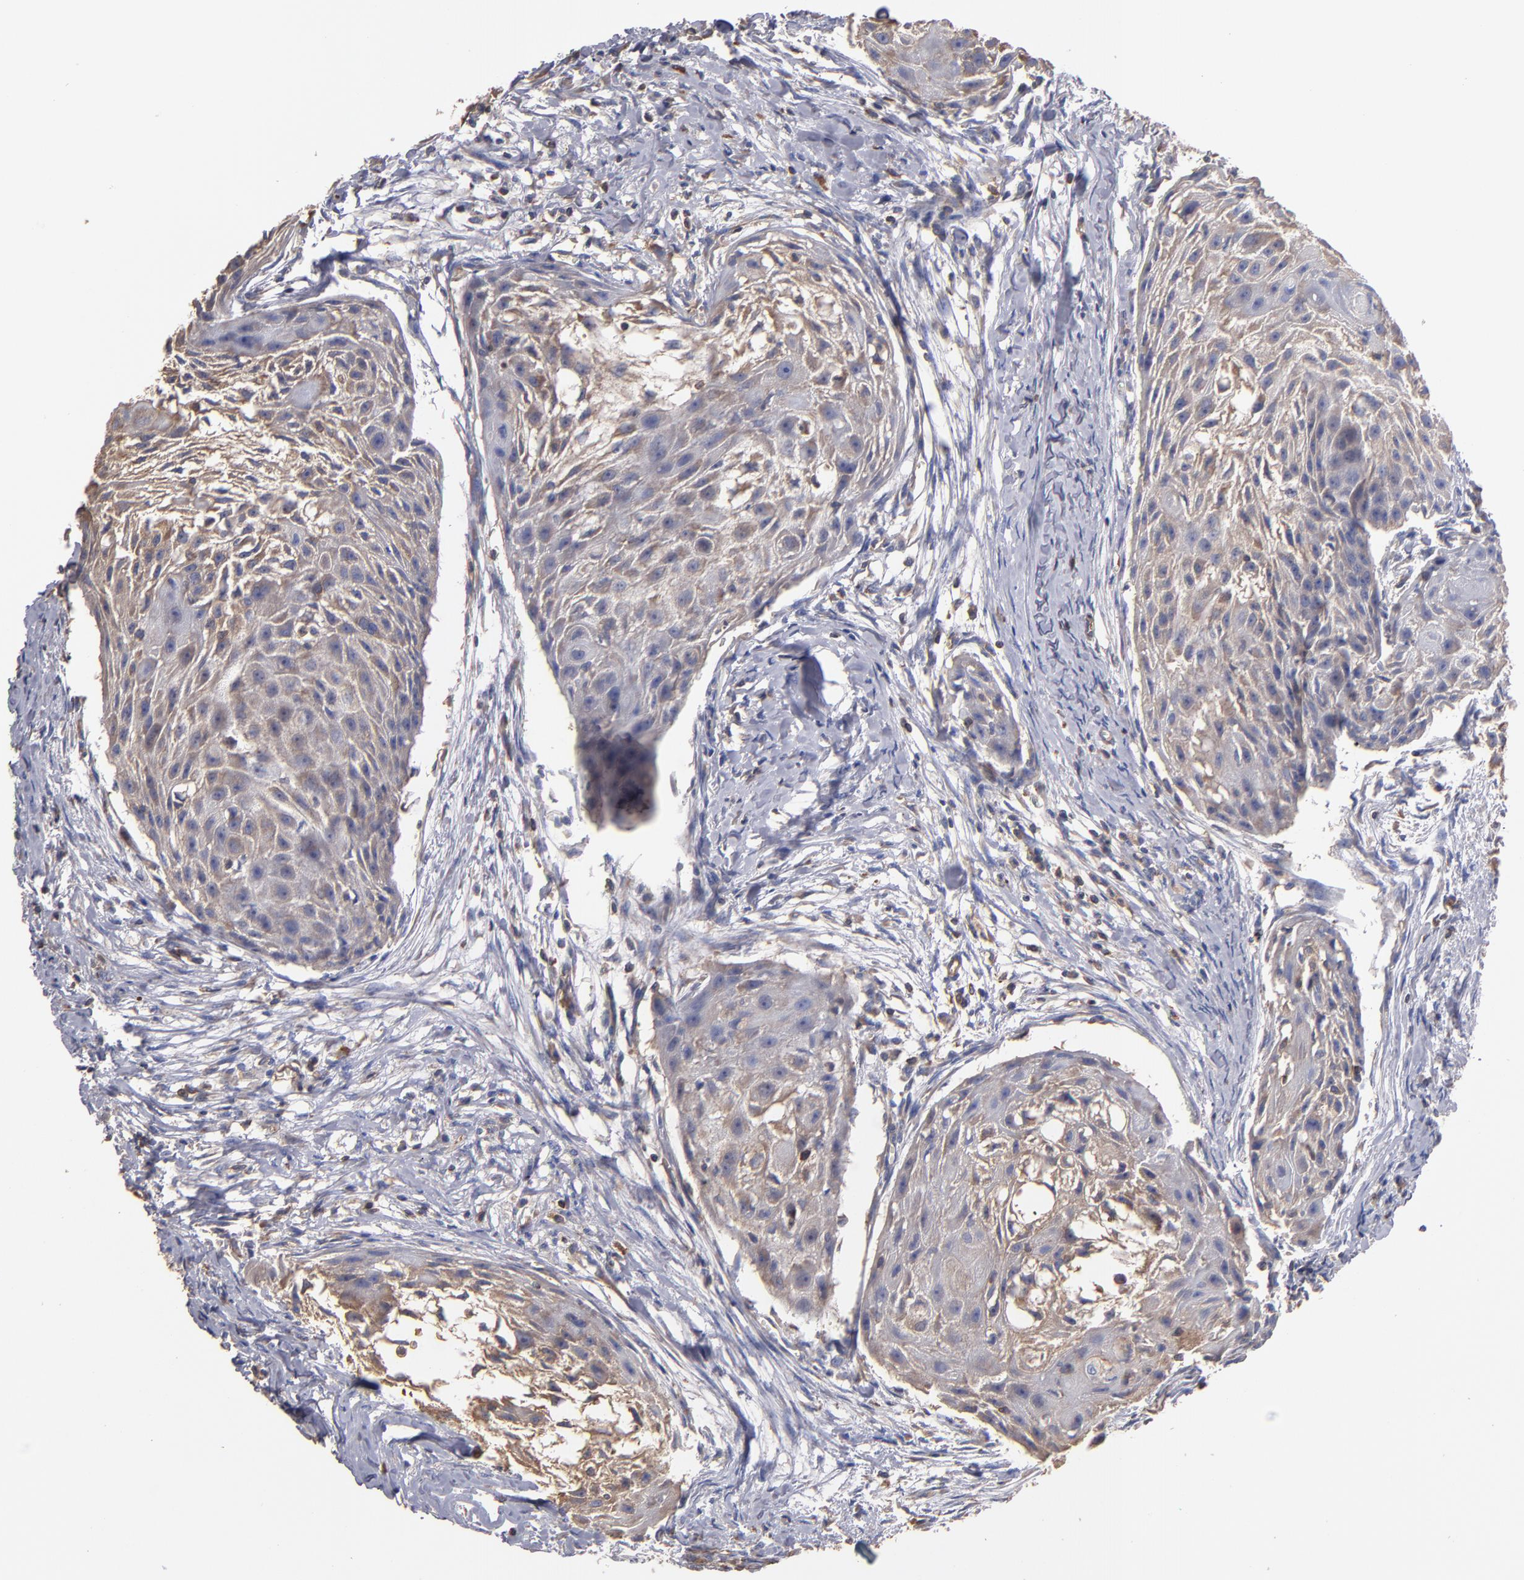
{"staining": {"intensity": "weak", "quantity": "25%-75%", "location": "cytoplasmic/membranous"}, "tissue": "head and neck cancer", "cell_type": "Tumor cells", "image_type": "cancer", "snomed": [{"axis": "morphology", "description": "Squamous cell carcinoma, NOS"}, {"axis": "topography", "description": "Head-Neck"}], "caption": "This photomicrograph shows immunohistochemistry (IHC) staining of human head and neck squamous cell carcinoma, with low weak cytoplasmic/membranous expression in about 25%-75% of tumor cells.", "gene": "ESYT2", "patient": {"sex": "male", "age": 64}}